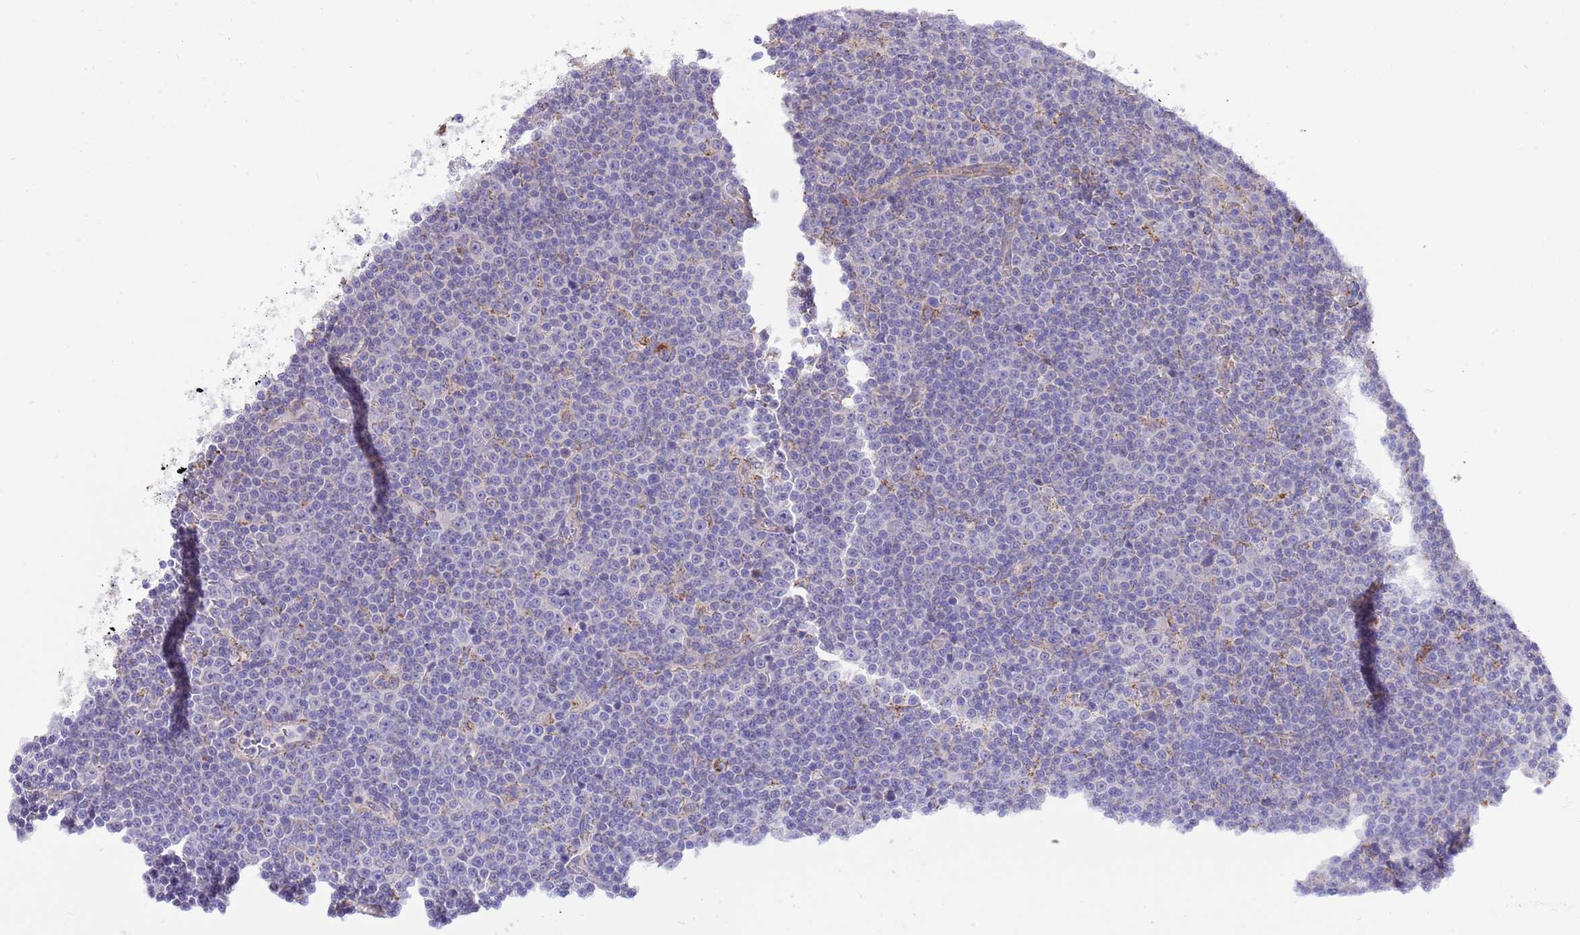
{"staining": {"intensity": "negative", "quantity": "none", "location": "none"}, "tissue": "lymphoma", "cell_type": "Tumor cells", "image_type": "cancer", "snomed": [{"axis": "morphology", "description": "Malignant lymphoma, non-Hodgkin's type, Low grade"}, {"axis": "topography", "description": "Lymph node"}], "caption": "A high-resolution image shows immunohistochemistry staining of malignant lymphoma, non-Hodgkin's type (low-grade), which demonstrates no significant expression in tumor cells.", "gene": "SS18L2", "patient": {"sex": "female", "age": 67}}